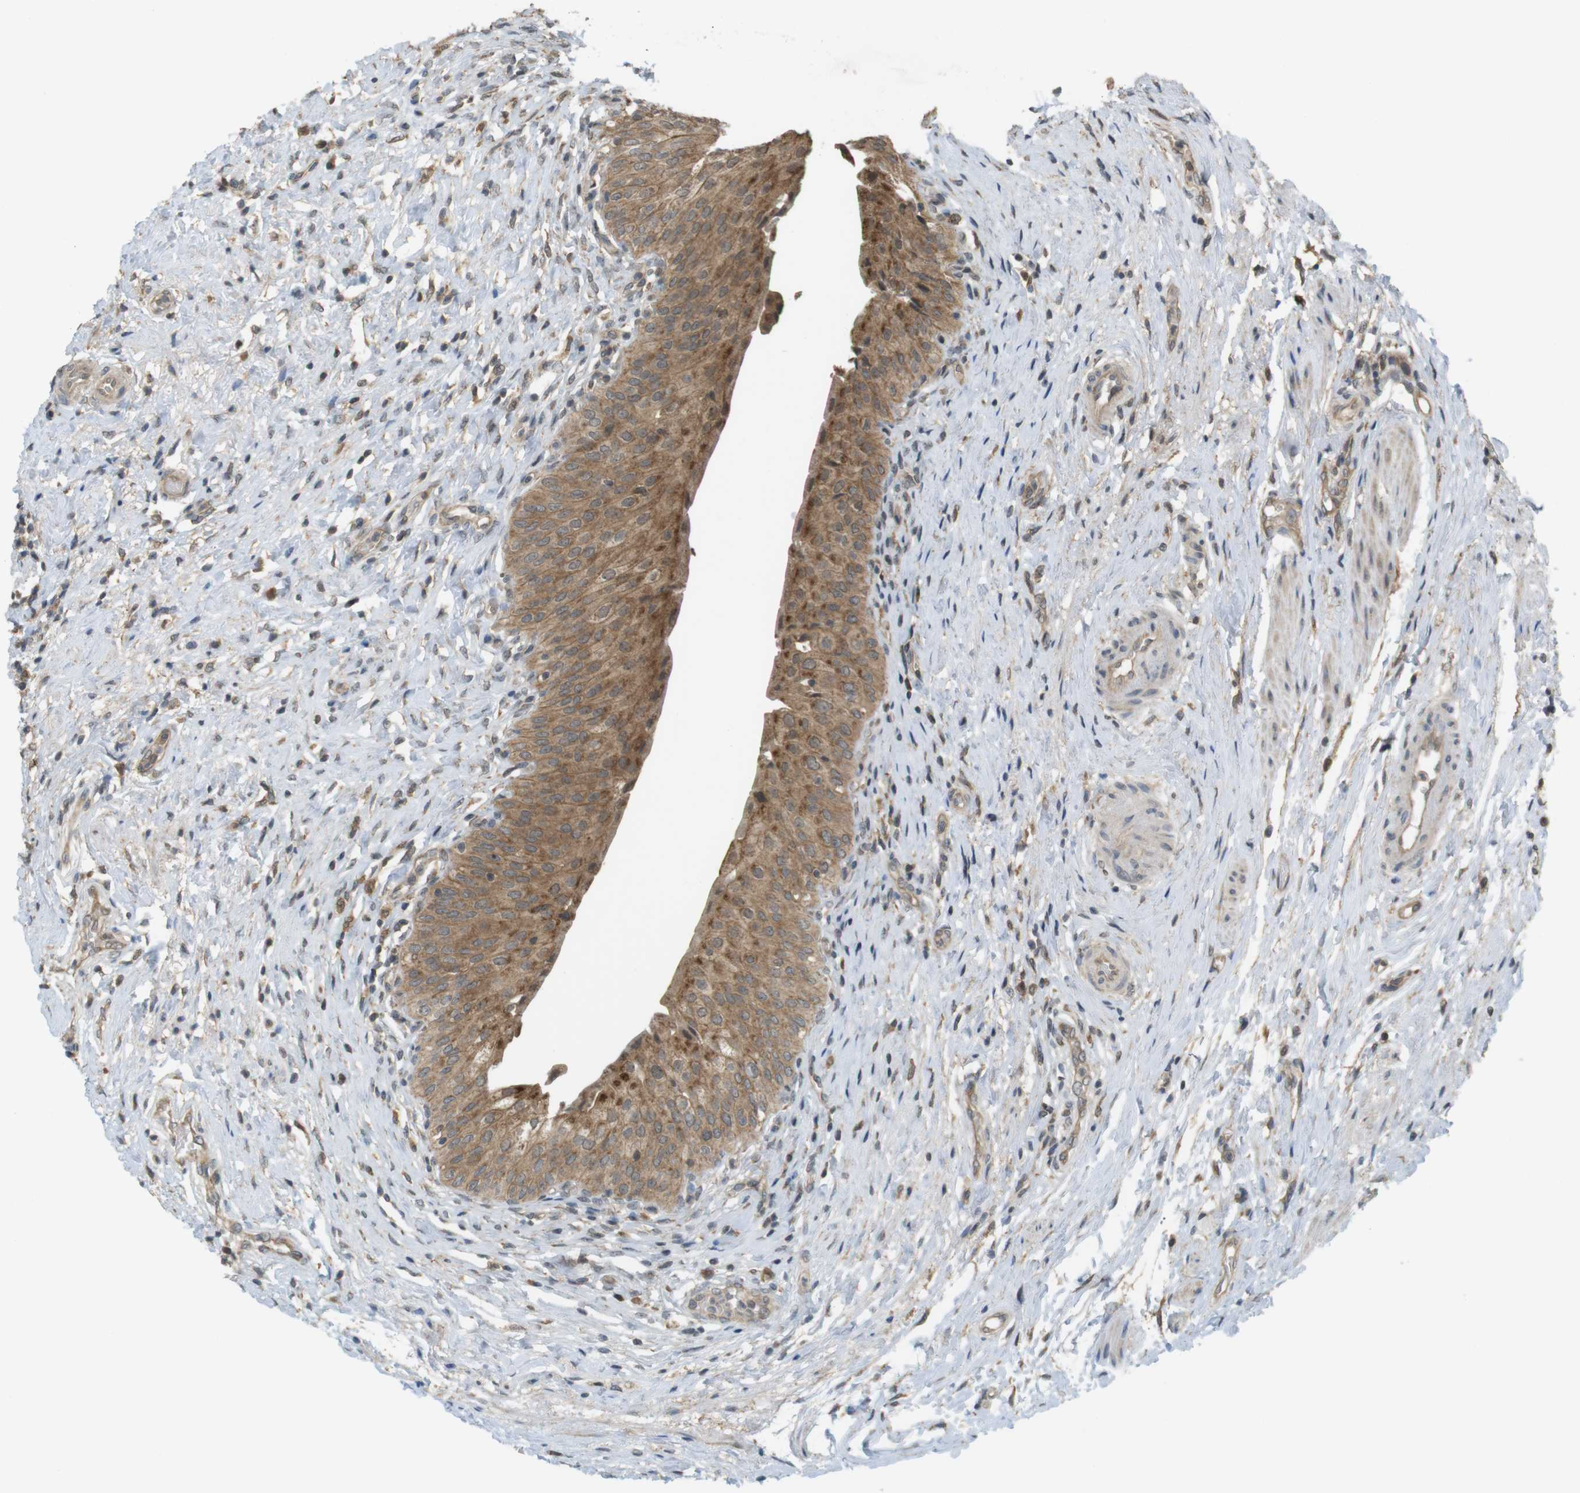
{"staining": {"intensity": "moderate", "quantity": ">75%", "location": "cytoplasmic/membranous"}, "tissue": "urinary bladder", "cell_type": "Urothelial cells", "image_type": "normal", "snomed": [{"axis": "morphology", "description": "Normal tissue, NOS"}, {"axis": "morphology", "description": "Urothelial carcinoma, High grade"}, {"axis": "topography", "description": "Urinary bladder"}], "caption": "IHC of unremarkable urinary bladder displays medium levels of moderate cytoplasmic/membranous expression in about >75% of urothelial cells.", "gene": "RNF130", "patient": {"sex": "male", "age": 46}}